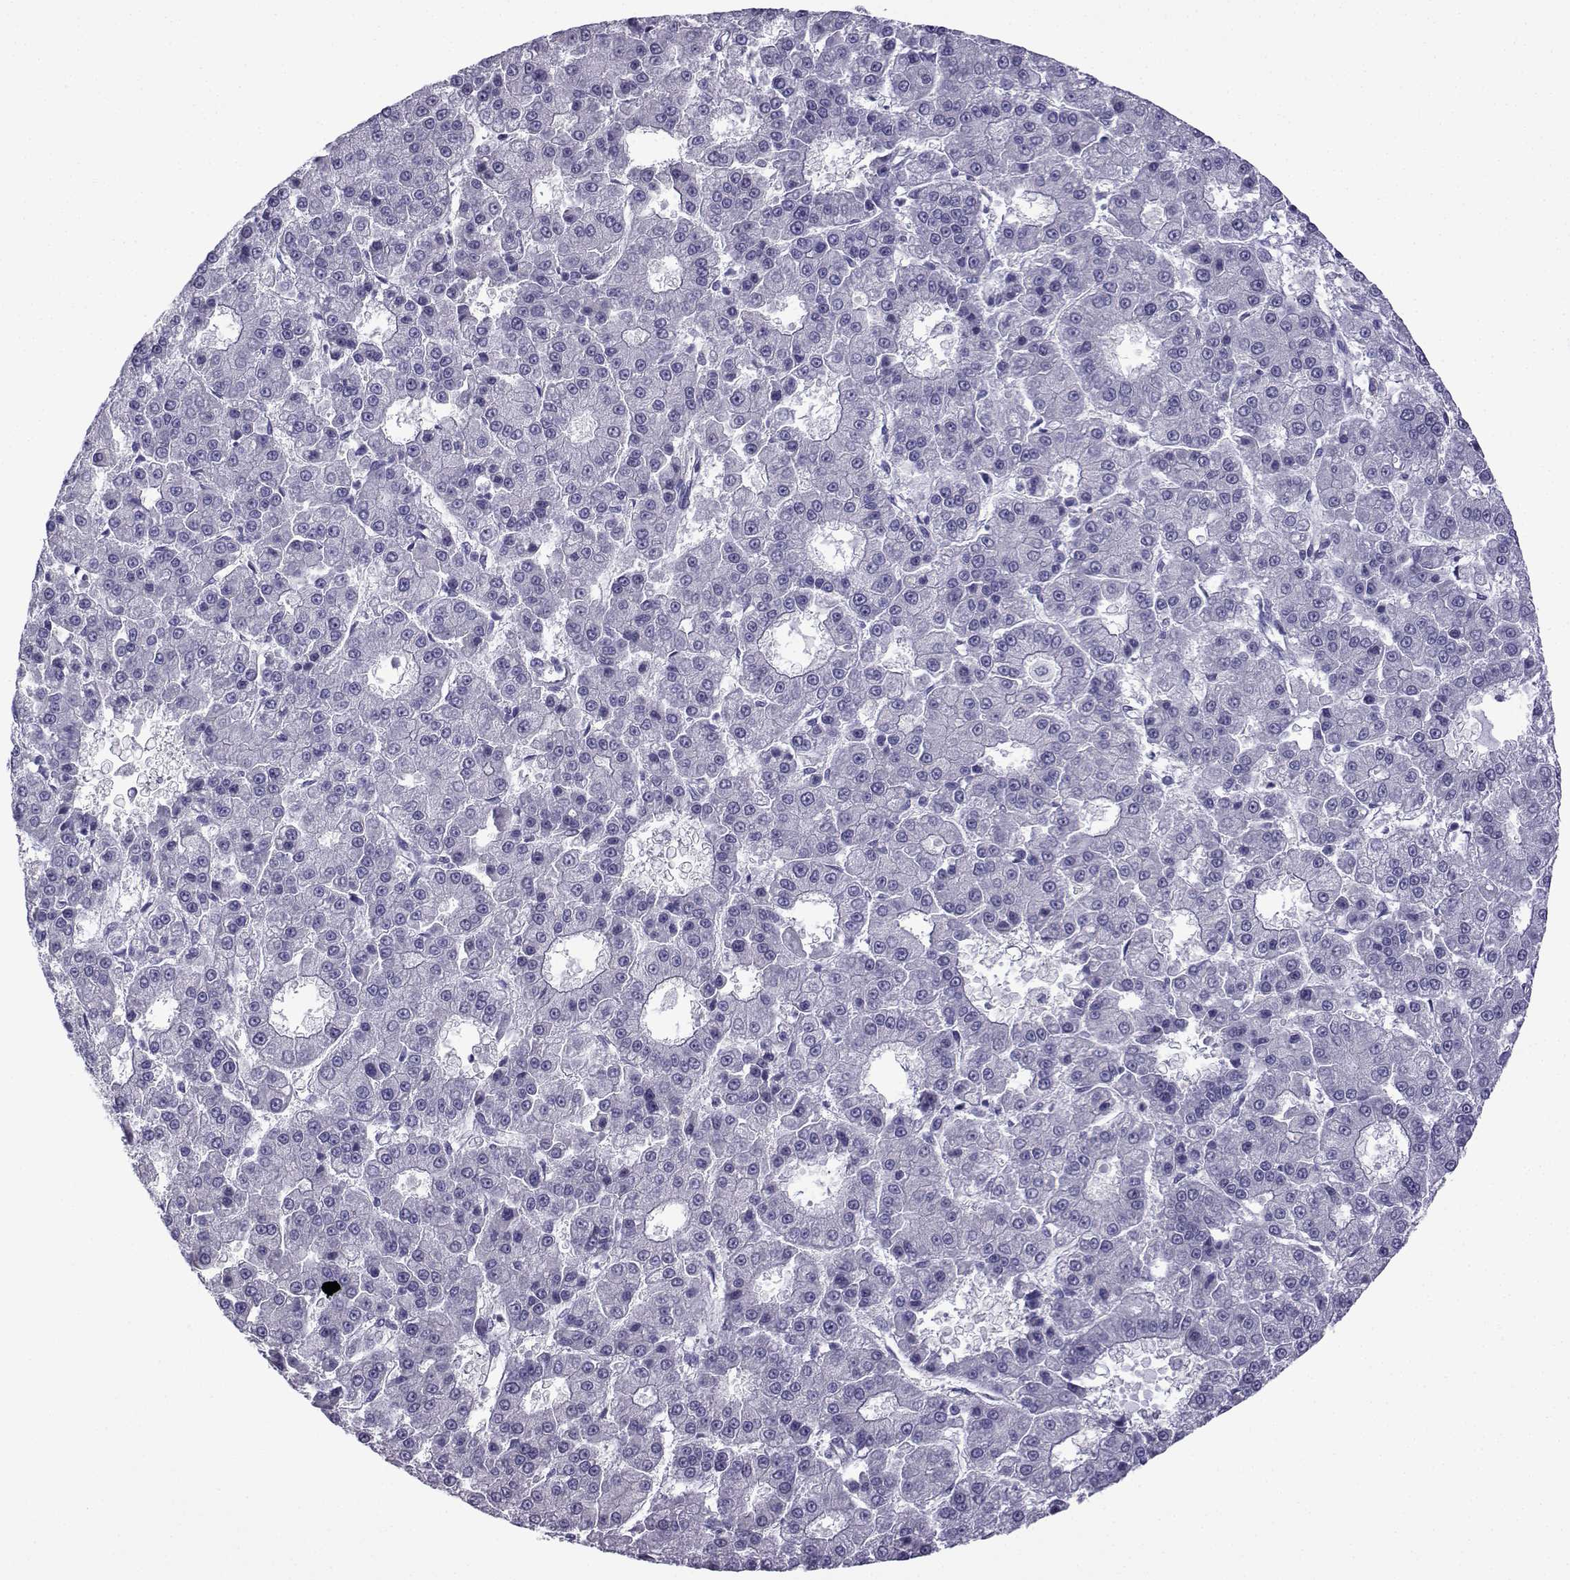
{"staining": {"intensity": "negative", "quantity": "none", "location": "none"}, "tissue": "liver cancer", "cell_type": "Tumor cells", "image_type": "cancer", "snomed": [{"axis": "morphology", "description": "Carcinoma, Hepatocellular, NOS"}, {"axis": "topography", "description": "Liver"}], "caption": "This is an IHC micrograph of human hepatocellular carcinoma (liver). There is no staining in tumor cells.", "gene": "CFAP70", "patient": {"sex": "male", "age": 70}}